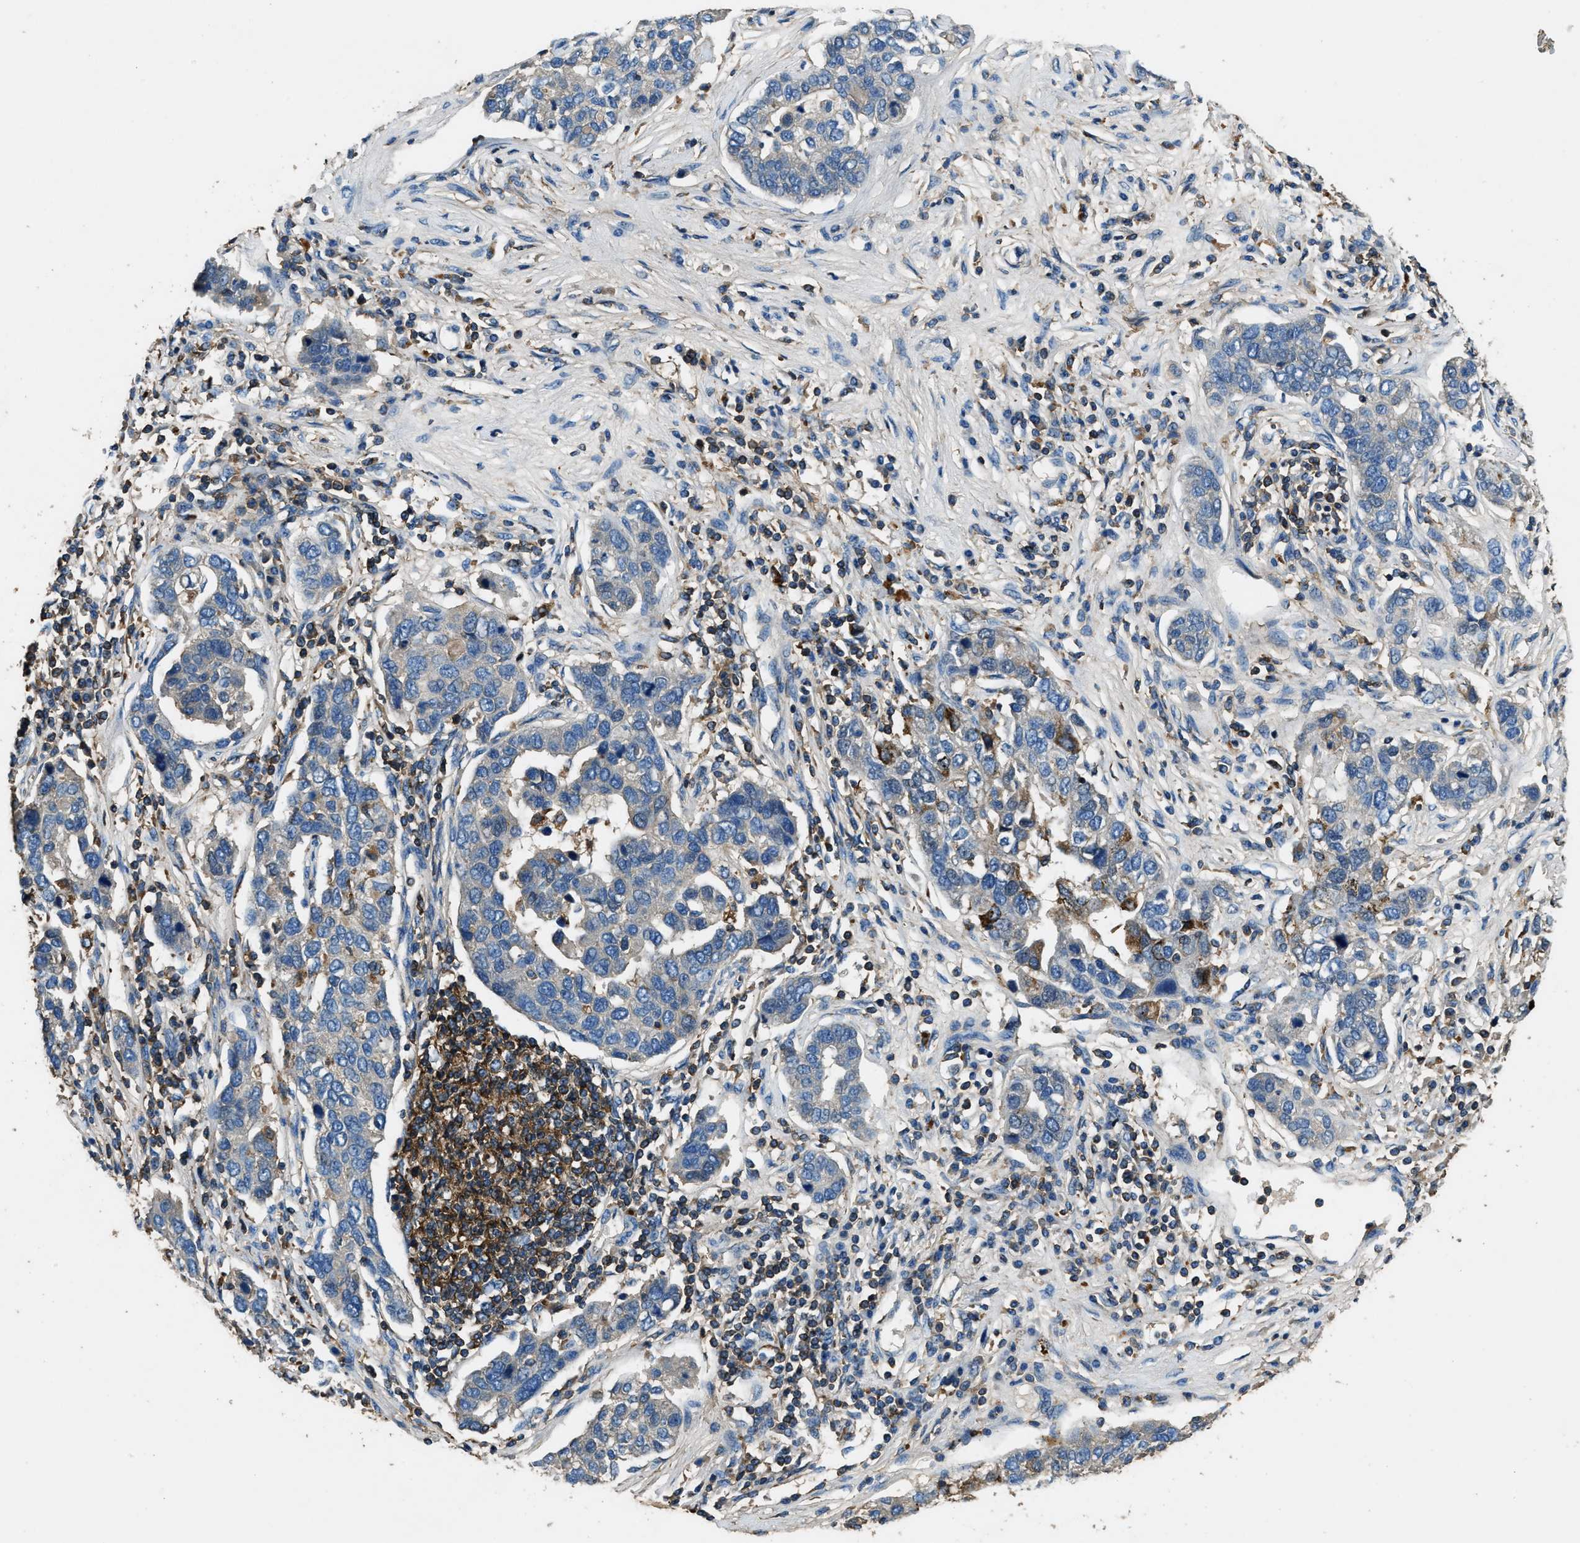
{"staining": {"intensity": "negative", "quantity": "none", "location": "none"}, "tissue": "pancreatic cancer", "cell_type": "Tumor cells", "image_type": "cancer", "snomed": [{"axis": "morphology", "description": "Adenocarcinoma, NOS"}, {"axis": "topography", "description": "Pancreas"}], "caption": "IHC image of neoplastic tissue: pancreatic adenocarcinoma stained with DAB exhibits no significant protein positivity in tumor cells.", "gene": "BLOC1S1", "patient": {"sex": "female", "age": 61}}